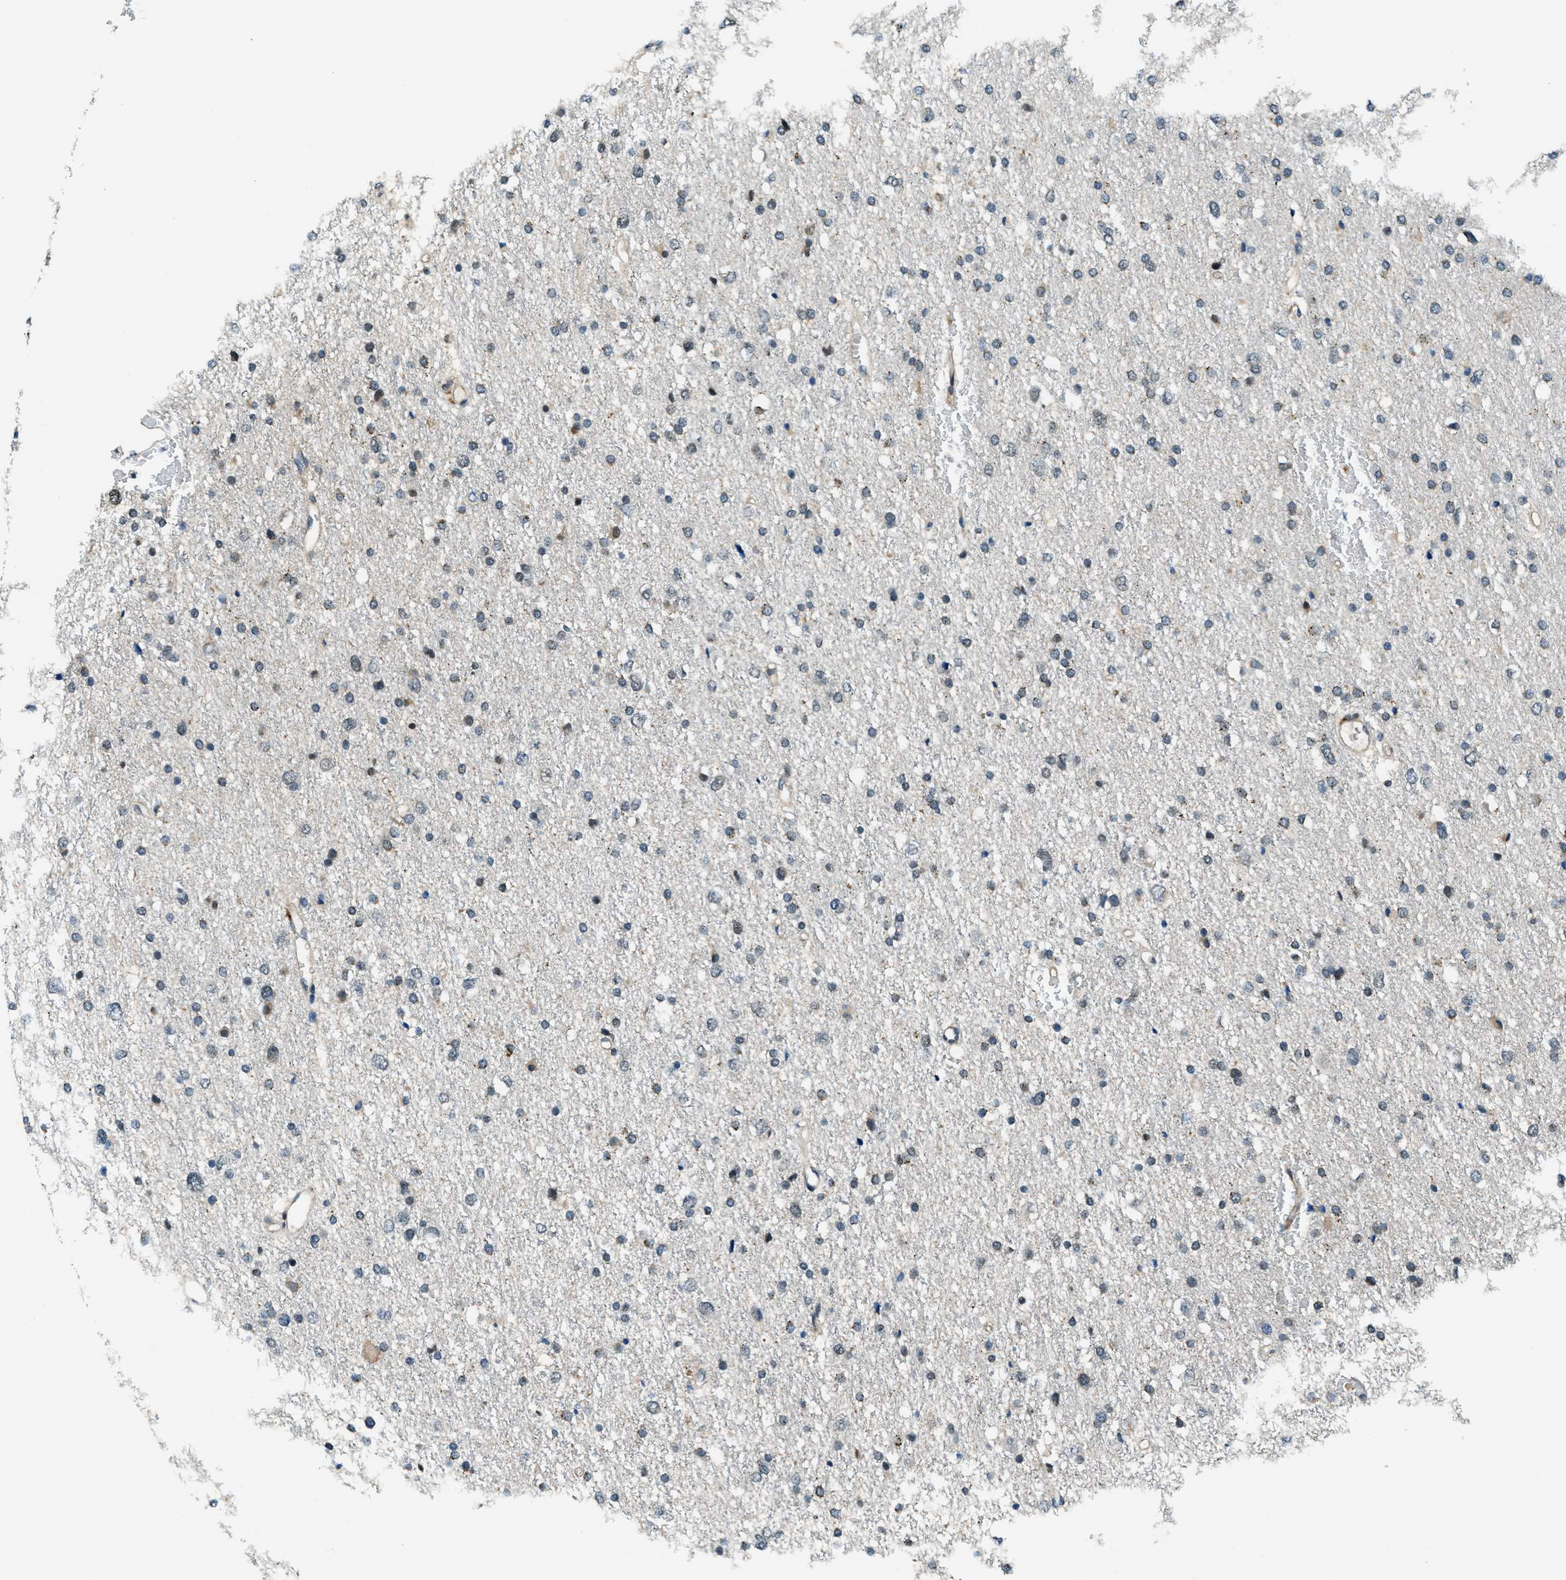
{"staining": {"intensity": "weak", "quantity": "<25%", "location": "cytoplasmic/membranous"}, "tissue": "glioma", "cell_type": "Tumor cells", "image_type": "cancer", "snomed": [{"axis": "morphology", "description": "Glioma, malignant, Low grade"}, {"axis": "topography", "description": "Brain"}], "caption": "Malignant low-grade glioma stained for a protein using IHC shows no positivity tumor cells.", "gene": "GINM1", "patient": {"sex": "female", "age": 37}}